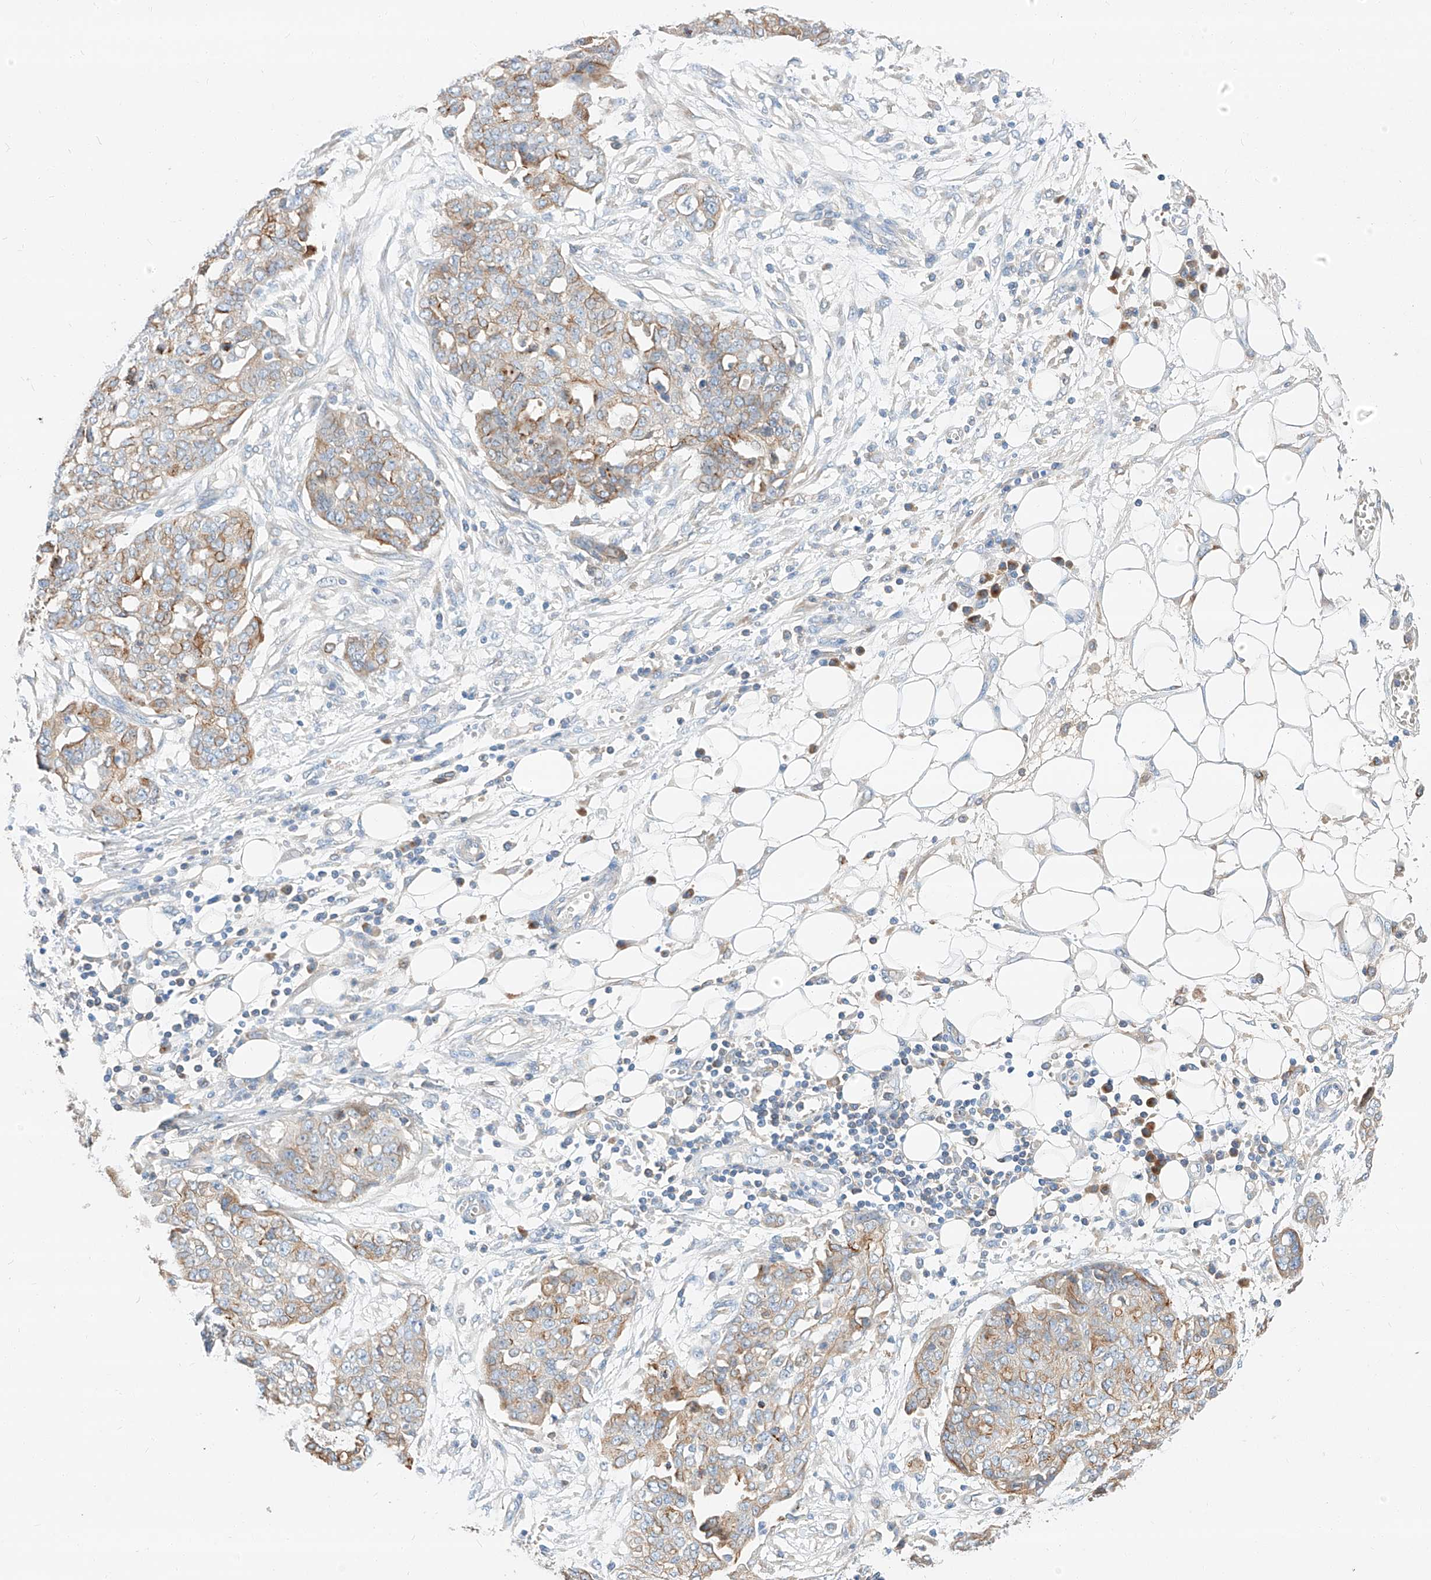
{"staining": {"intensity": "moderate", "quantity": "<25%", "location": "cytoplasmic/membranous"}, "tissue": "ovarian cancer", "cell_type": "Tumor cells", "image_type": "cancer", "snomed": [{"axis": "morphology", "description": "Cystadenocarcinoma, serous, NOS"}, {"axis": "topography", "description": "Soft tissue"}, {"axis": "topography", "description": "Ovary"}], "caption": "Immunohistochemical staining of ovarian serous cystadenocarcinoma shows moderate cytoplasmic/membranous protein positivity in about <25% of tumor cells.", "gene": "MAP7", "patient": {"sex": "female", "age": 57}}